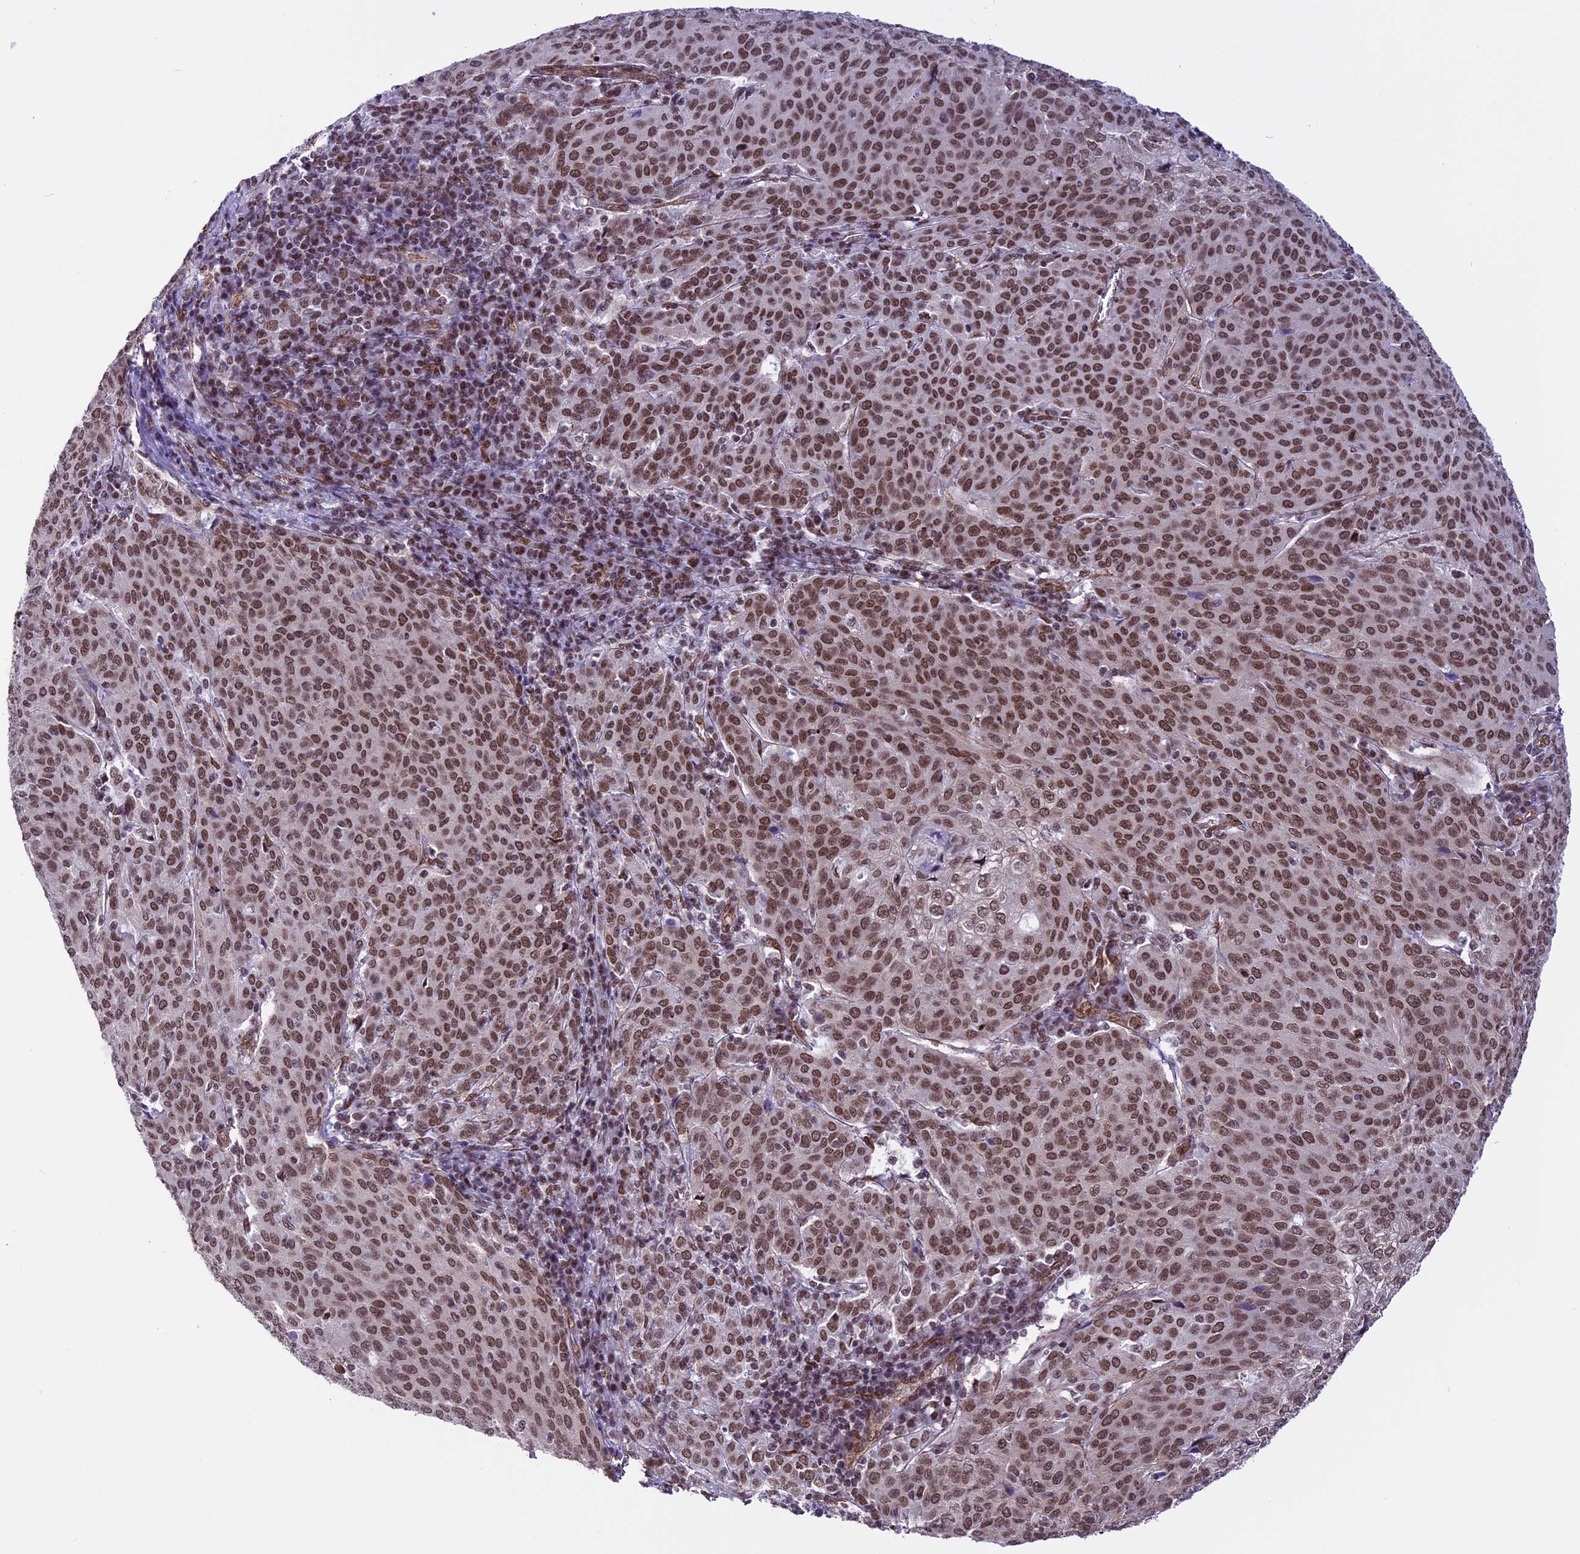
{"staining": {"intensity": "moderate", "quantity": ">75%", "location": "nuclear"}, "tissue": "cervical cancer", "cell_type": "Tumor cells", "image_type": "cancer", "snomed": [{"axis": "morphology", "description": "Squamous cell carcinoma, NOS"}, {"axis": "topography", "description": "Cervix"}], "caption": "Human squamous cell carcinoma (cervical) stained with a protein marker displays moderate staining in tumor cells.", "gene": "MPHOSPH8", "patient": {"sex": "female", "age": 46}}